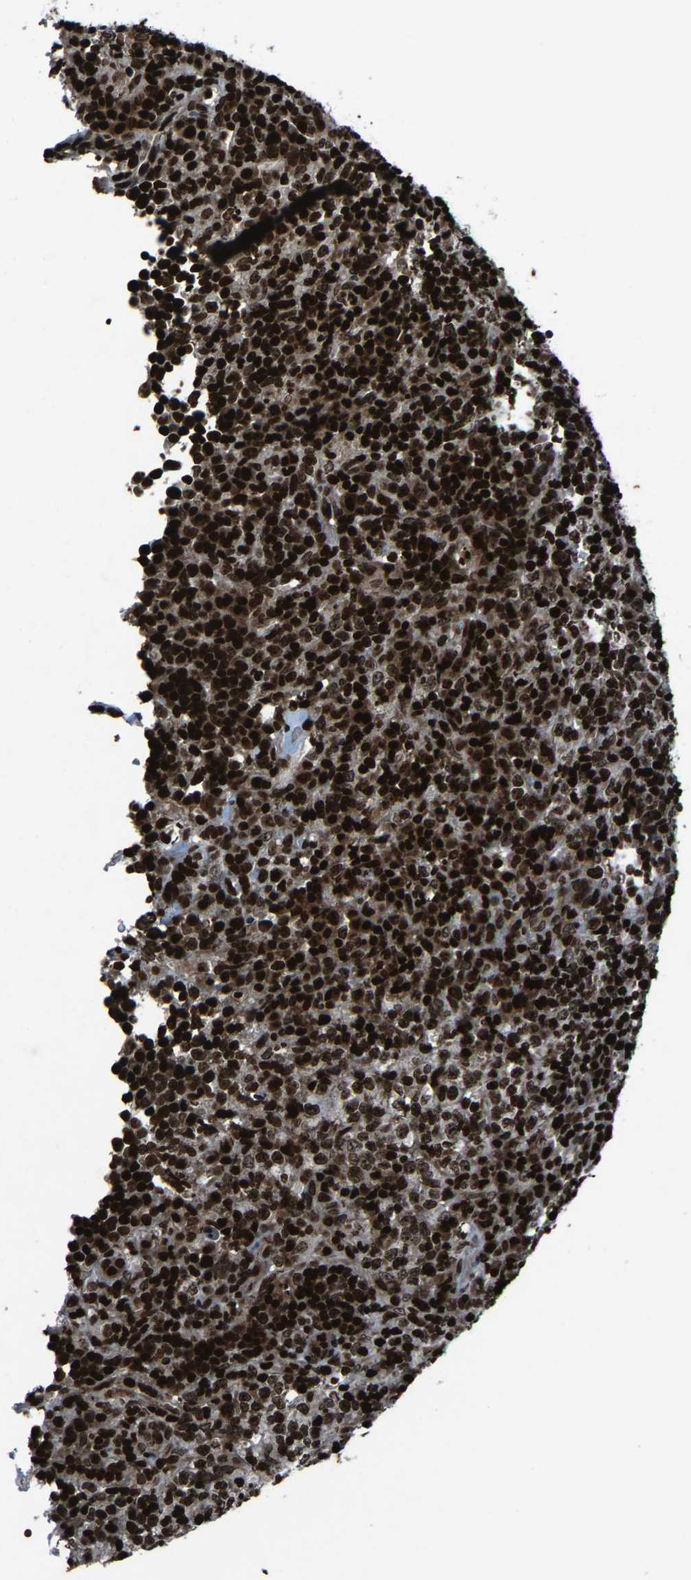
{"staining": {"intensity": "strong", "quantity": ">75%", "location": "nuclear"}, "tissue": "lymphoma", "cell_type": "Tumor cells", "image_type": "cancer", "snomed": [{"axis": "morphology", "description": "Malignant lymphoma, non-Hodgkin's type, High grade"}, {"axis": "topography", "description": "Lymph node"}], "caption": "High-grade malignant lymphoma, non-Hodgkin's type tissue displays strong nuclear staining in approximately >75% of tumor cells", "gene": "H4C1", "patient": {"sex": "female", "age": 76}}